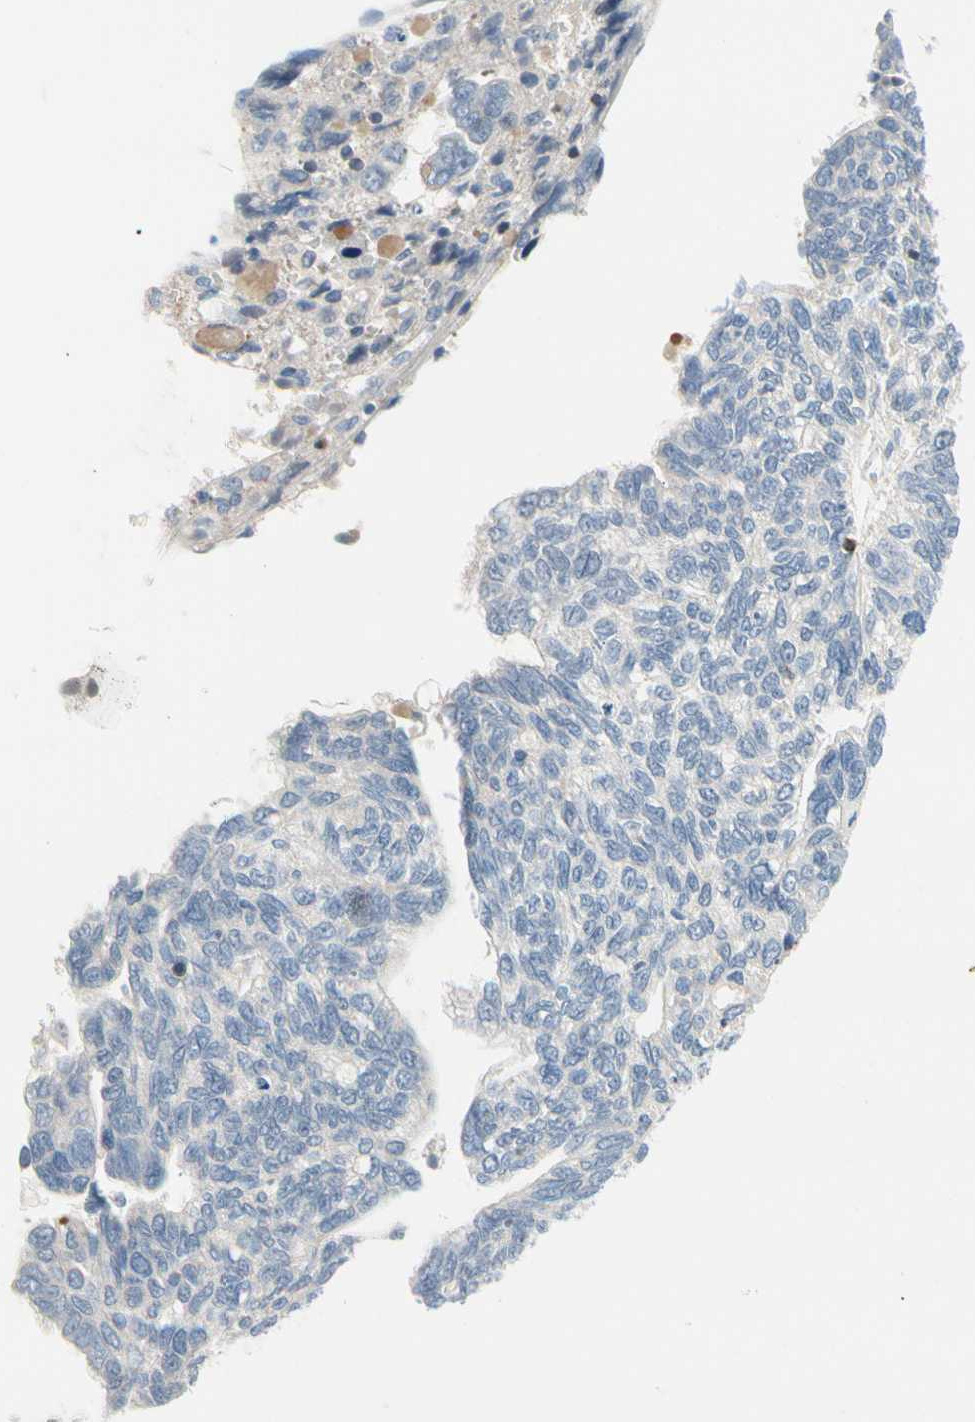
{"staining": {"intensity": "negative", "quantity": "none", "location": "none"}, "tissue": "ovarian cancer", "cell_type": "Tumor cells", "image_type": "cancer", "snomed": [{"axis": "morphology", "description": "Cystadenocarcinoma, serous, NOS"}, {"axis": "topography", "description": "Ovary"}], "caption": "Histopathology image shows no protein expression in tumor cells of serous cystadenocarcinoma (ovarian) tissue.", "gene": "MAP3K3", "patient": {"sex": "female", "age": 79}}